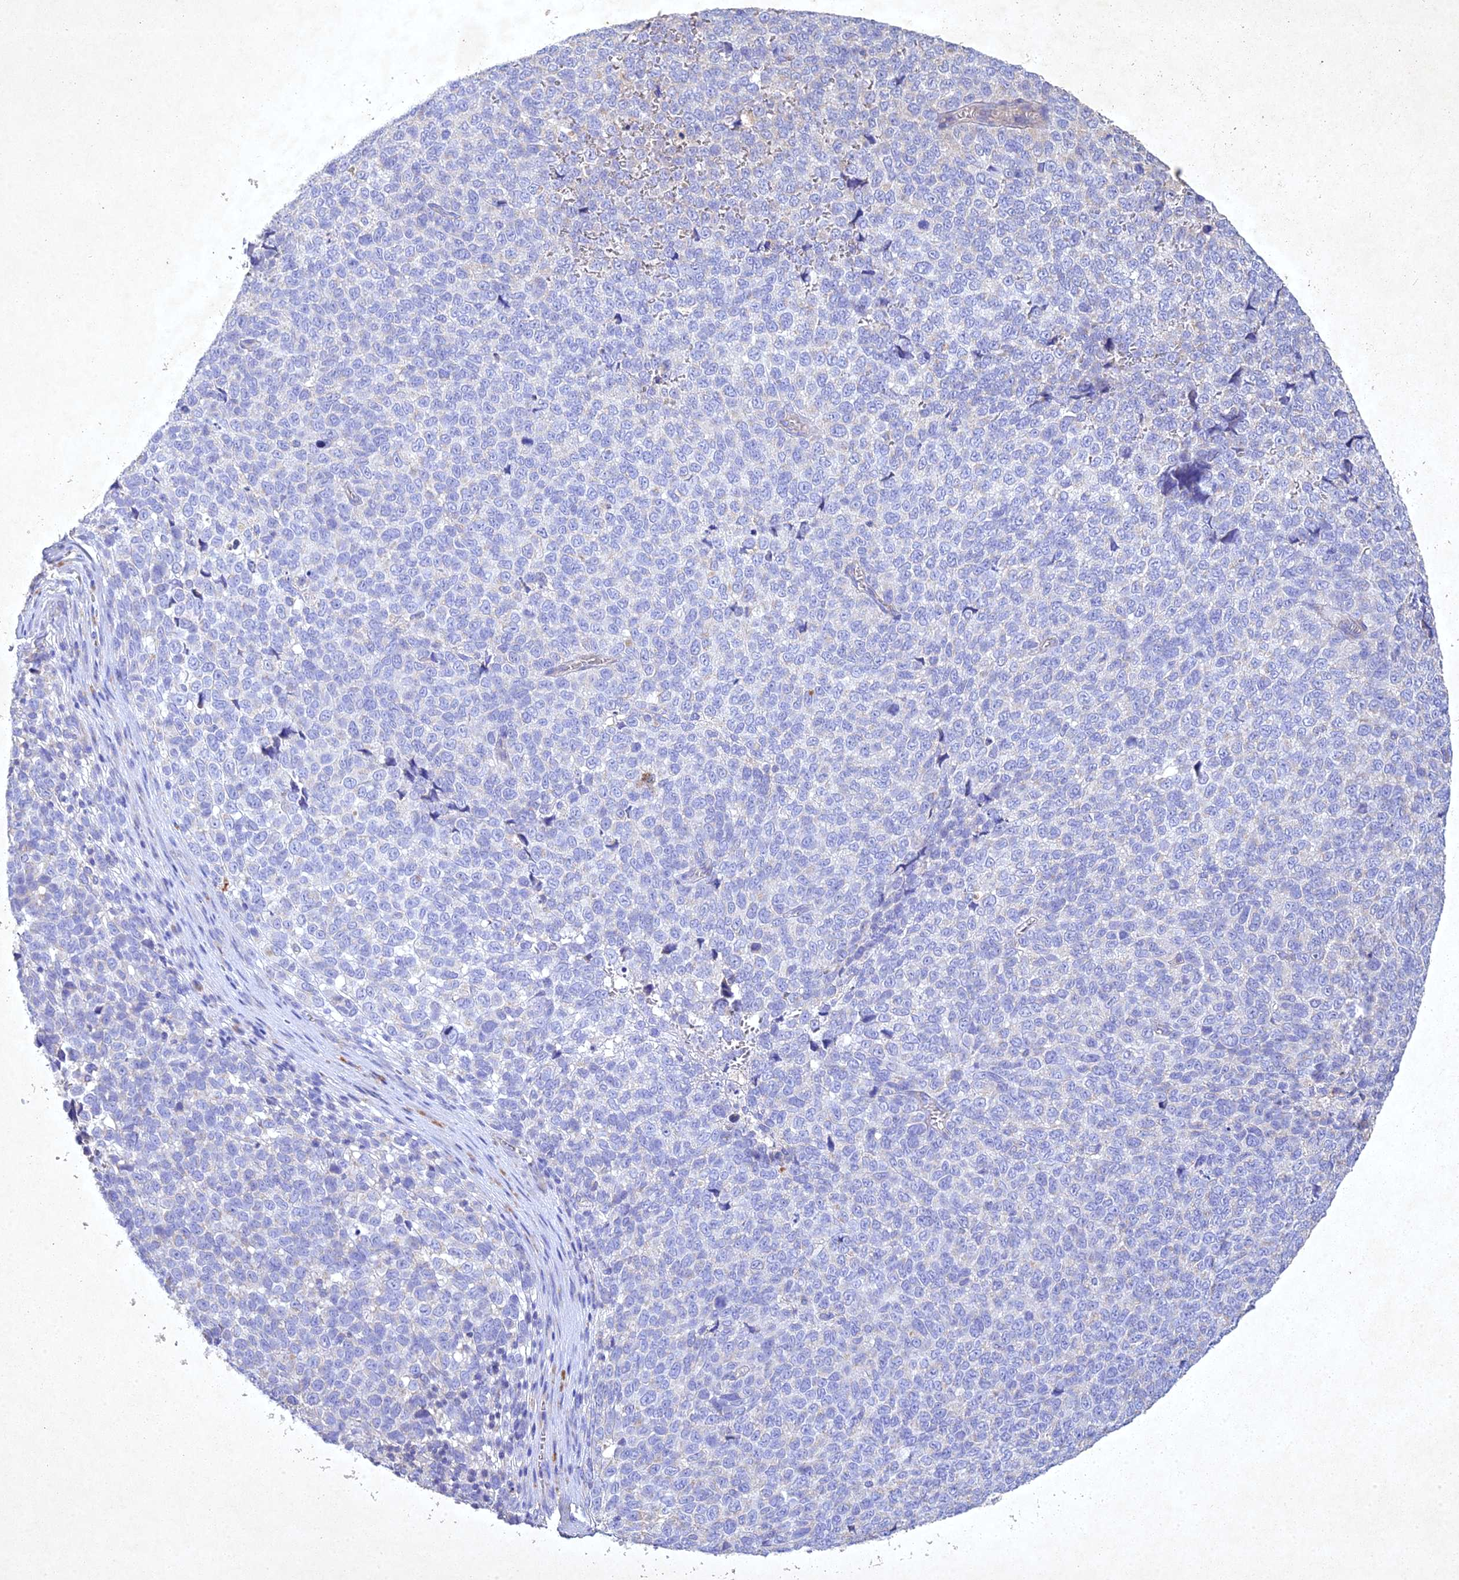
{"staining": {"intensity": "negative", "quantity": "none", "location": "none"}, "tissue": "melanoma", "cell_type": "Tumor cells", "image_type": "cancer", "snomed": [{"axis": "morphology", "description": "Malignant melanoma, NOS"}, {"axis": "topography", "description": "Nose, NOS"}], "caption": "This is a micrograph of immunohistochemistry (IHC) staining of melanoma, which shows no staining in tumor cells.", "gene": "NDUFV1", "patient": {"sex": "female", "age": 48}}